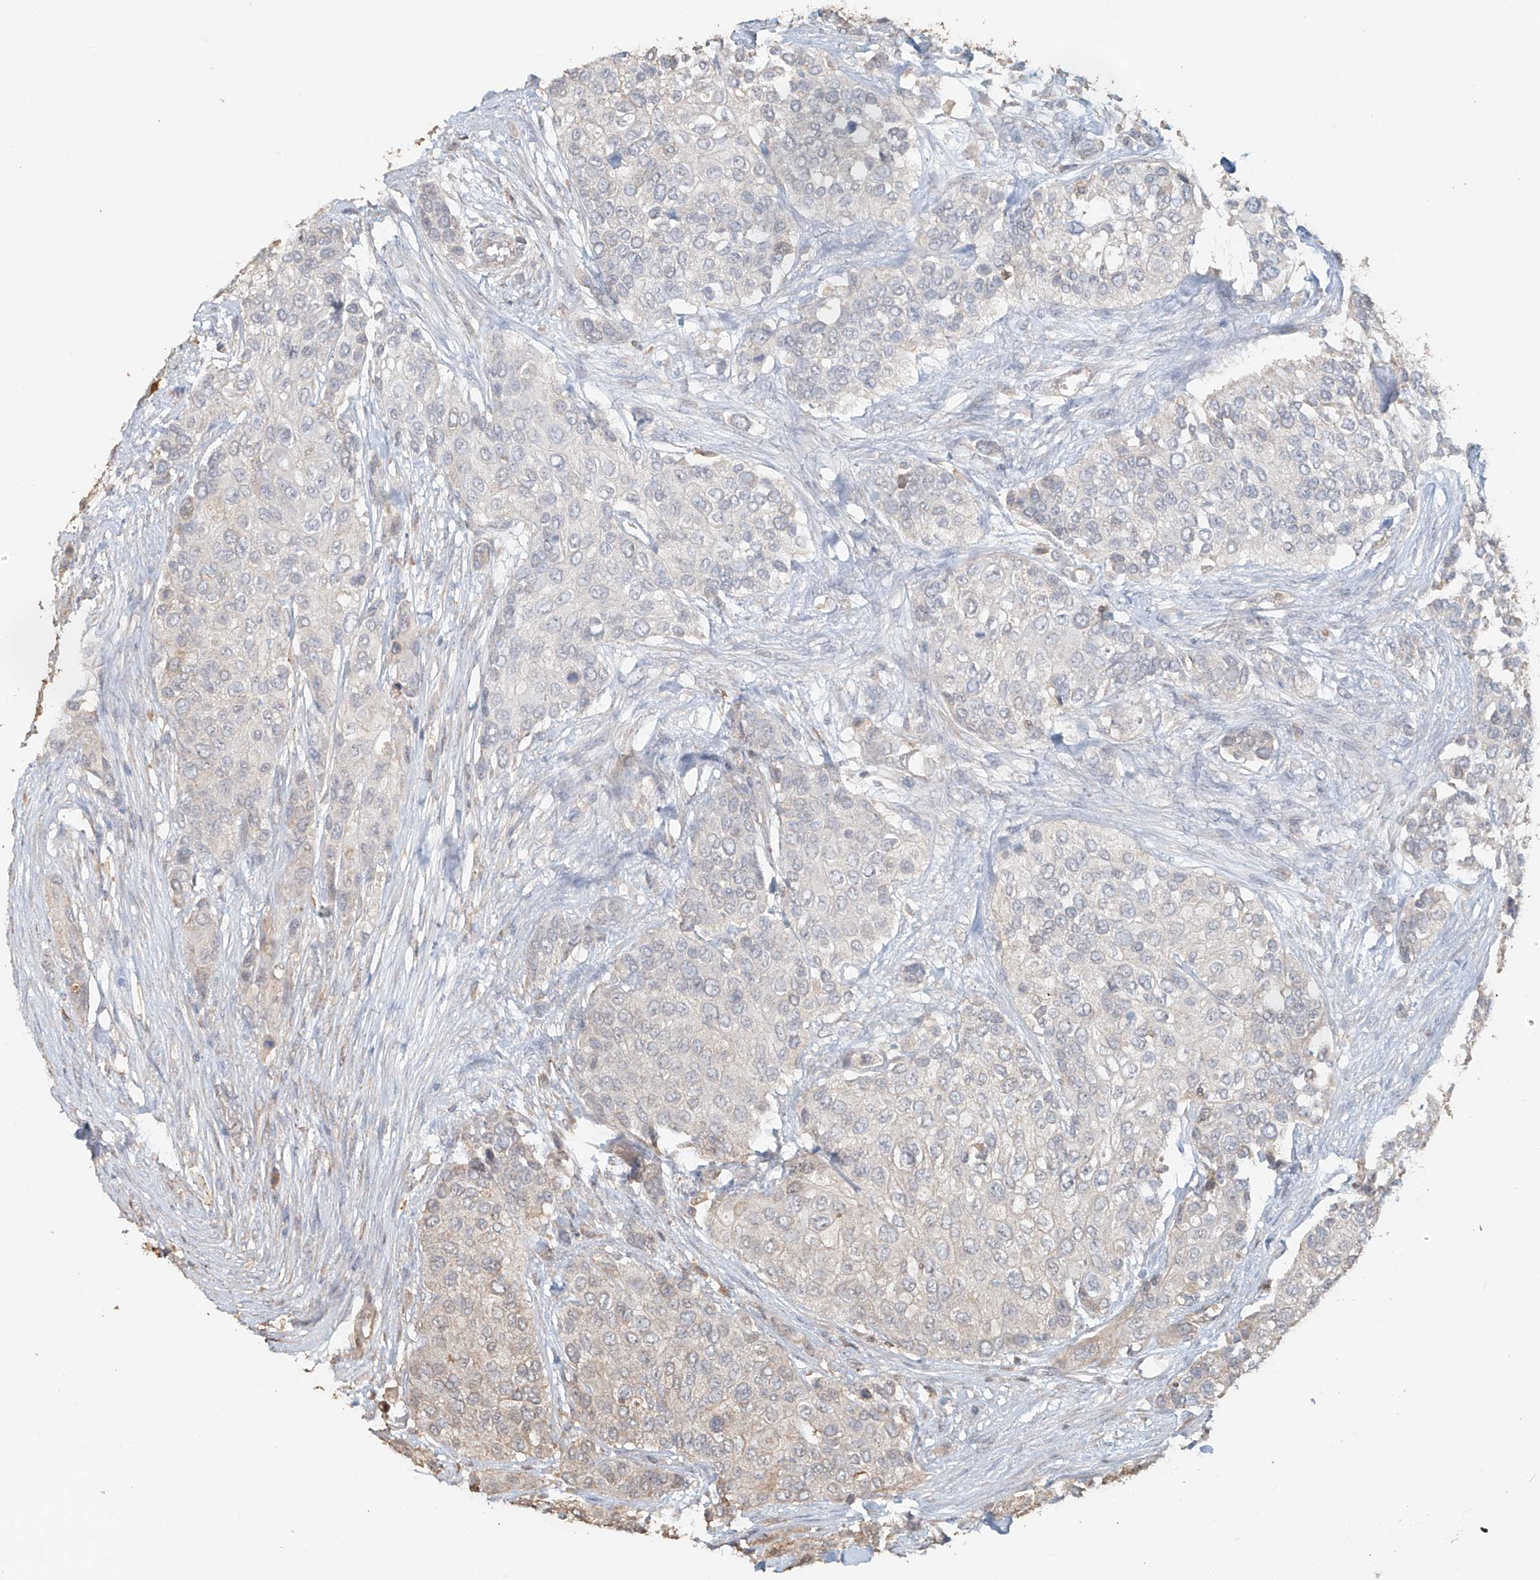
{"staining": {"intensity": "negative", "quantity": "none", "location": "none"}, "tissue": "urothelial cancer", "cell_type": "Tumor cells", "image_type": "cancer", "snomed": [{"axis": "morphology", "description": "Urothelial carcinoma, High grade"}, {"axis": "topography", "description": "Urinary bladder"}], "caption": "An immunohistochemistry (IHC) image of urothelial cancer is shown. There is no staining in tumor cells of urothelial cancer.", "gene": "NPHS1", "patient": {"sex": "female", "age": 56}}